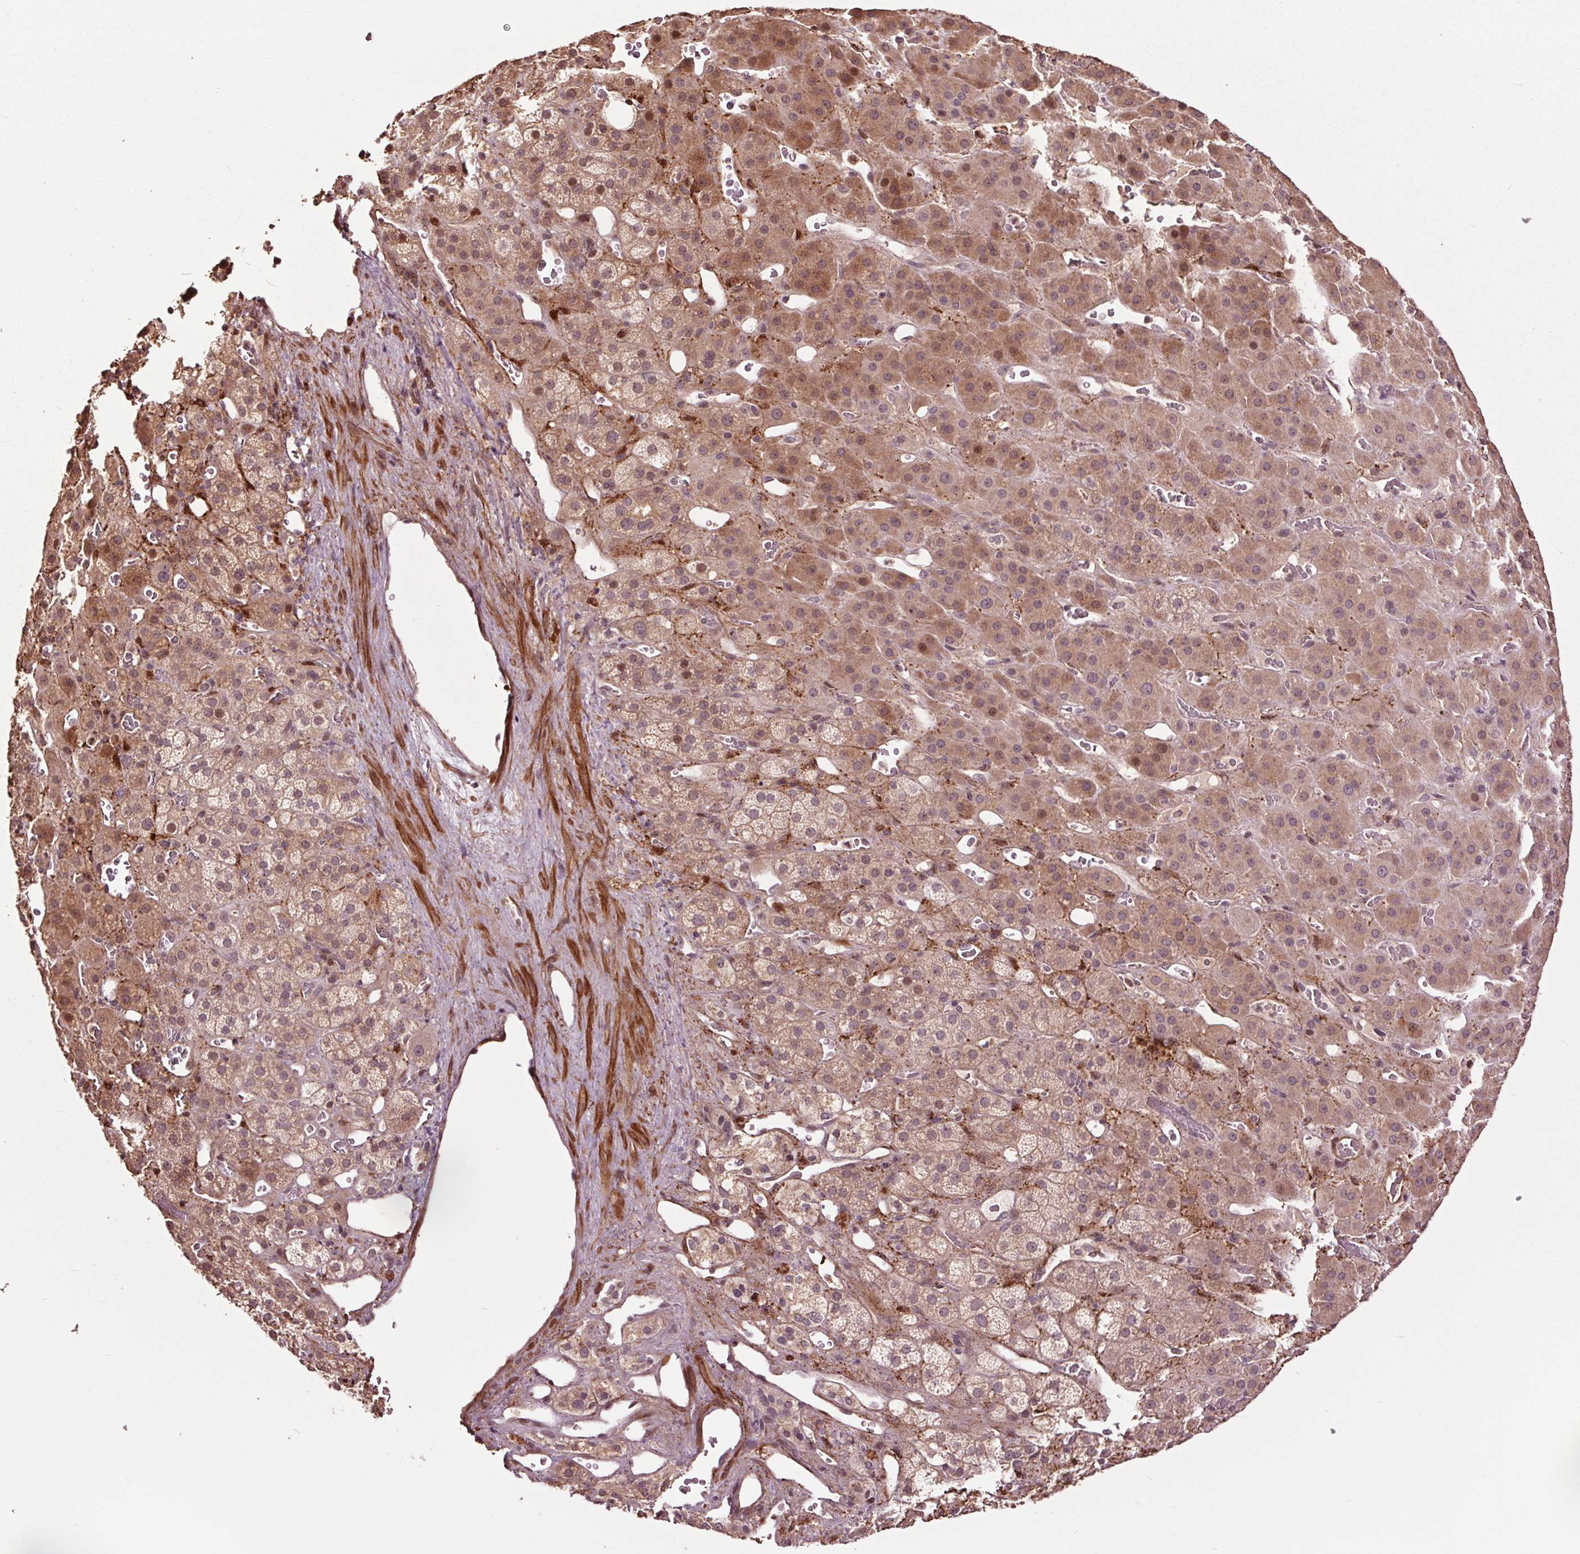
{"staining": {"intensity": "moderate", "quantity": ">75%", "location": "cytoplasmic/membranous,nuclear"}, "tissue": "adrenal gland", "cell_type": "Glandular cells", "image_type": "normal", "snomed": [{"axis": "morphology", "description": "Normal tissue, NOS"}, {"axis": "topography", "description": "Adrenal gland"}], "caption": "Protein expression analysis of normal adrenal gland exhibits moderate cytoplasmic/membranous,nuclear expression in approximately >75% of glandular cells. (Stains: DAB in brown, nuclei in blue, Microscopy: brightfield microscopy at high magnification).", "gene": "CEP95", "patient": {"sex": "male", "age": 57}}